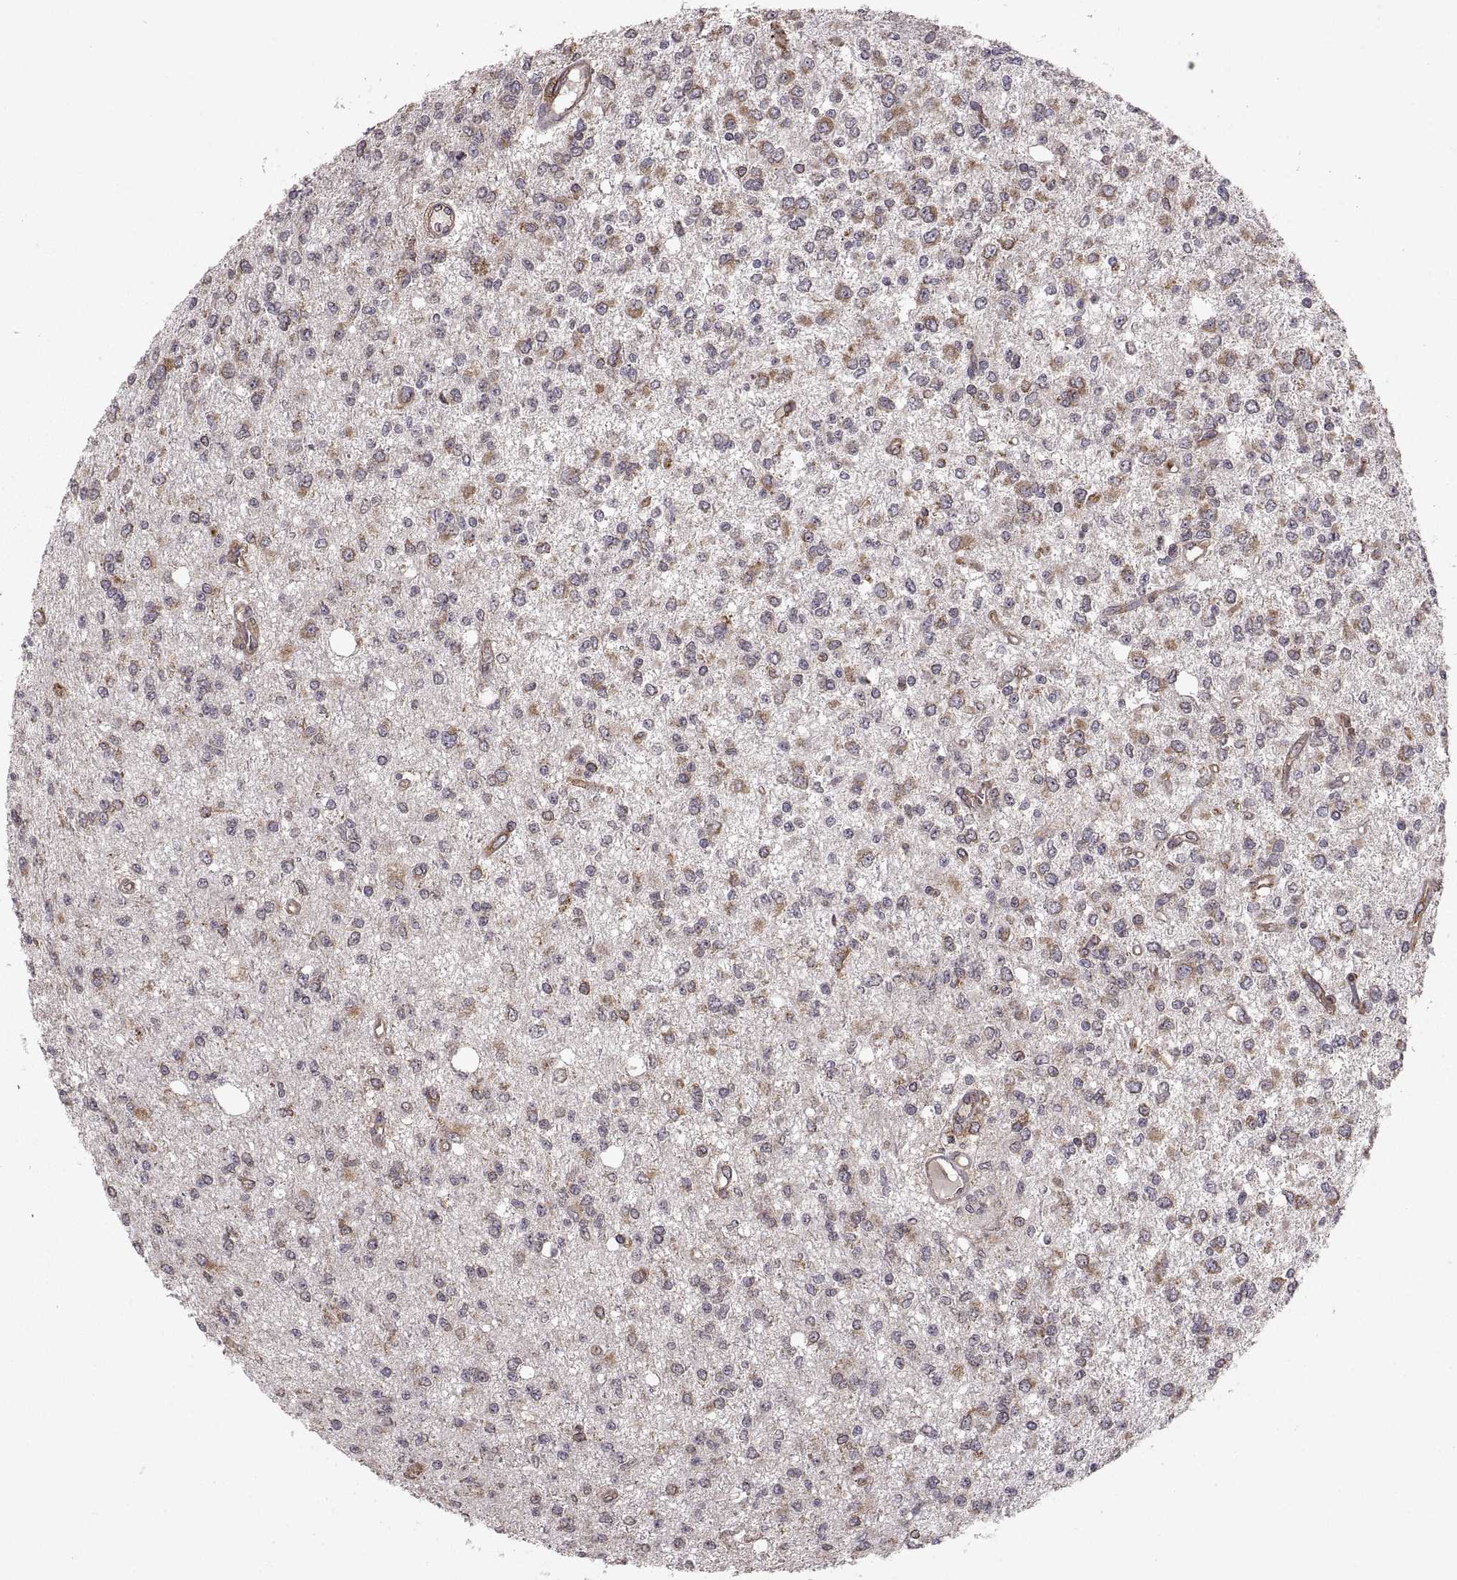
{"staining": {"intensity": "moderate", "quantity": "<25%", "location": "cytoplasmic/membranous"}, "tissue": "glioma", "cell_type": "Tumor cells", "image_type": "cancer", "snomed": [{"axis": "morphology", "description": "Glioma, malignant, Low grade"}, {"axis": "topography", "description": "Brain"}], "caption": "Protein staining by IHC demonstrates moderate cytoplasmic/membranous expression in approximately <25% of tumor cells in malignant low-grade glioma. The staining was performed using DAB to visualize the protein expression in brown, while the nuclei were stained in blue with hematoxylin (Magnification: 20x).", "gene": "PDIA3", "patient": {"sex": "male", "age": 67}}